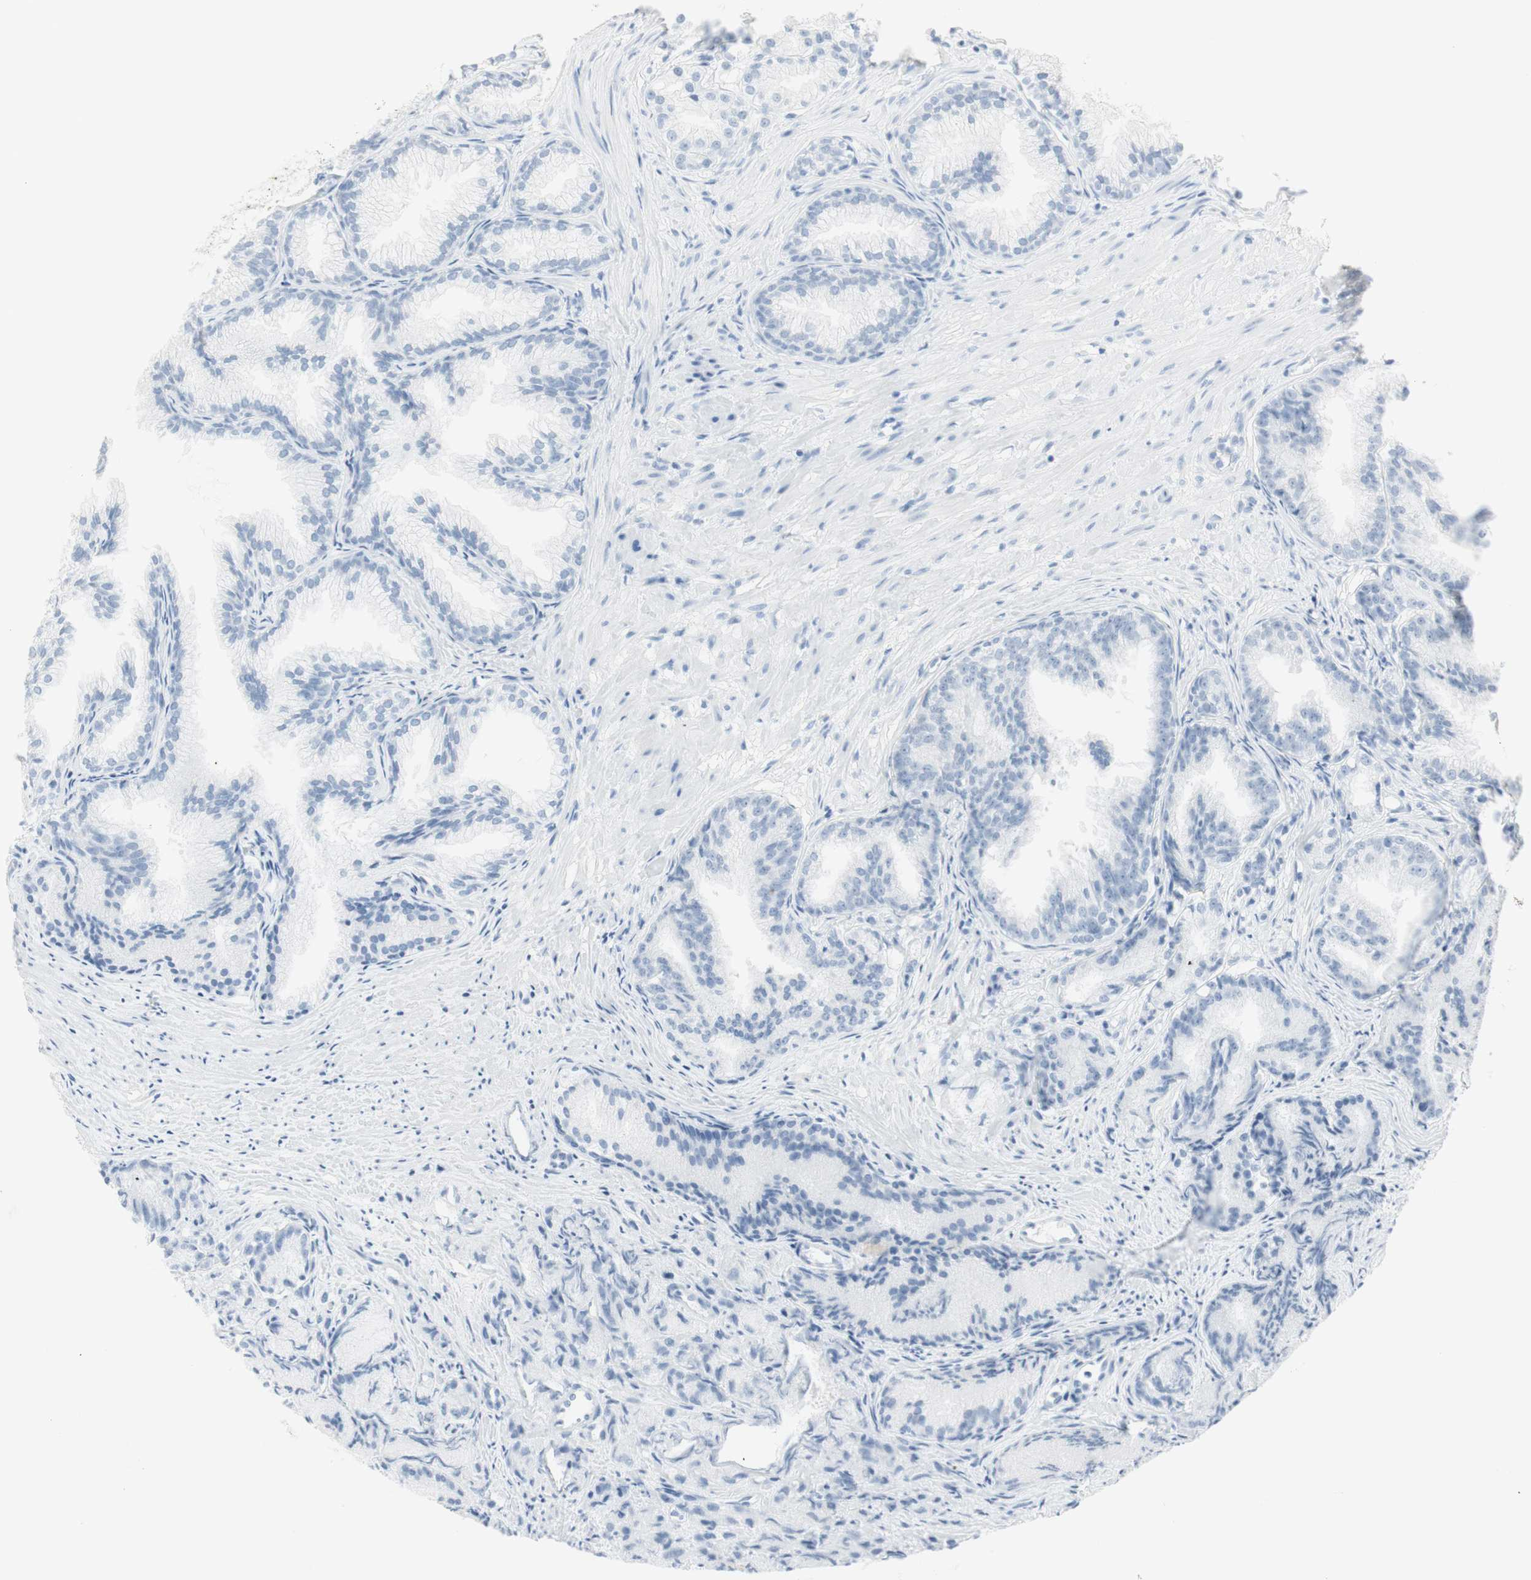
{"staining": {"intensity": "negative", "quantity": "none", "location": "none"}, "tissue": "prostate cancer", "cell_type": "Tumor cells", "image_type": "cancer", "snomed": [{"axis": "morphology", "description": "Adenocarcinoma, Low grade"}, {"axis": "topography", "description": "Prostate"}], "caption": "IHC of human prostate low-grade adenocarcinoma reveals no positivity in tumor cells.", "gene": "NAPSA", "patient": {"sex": "male", "age": 72}}